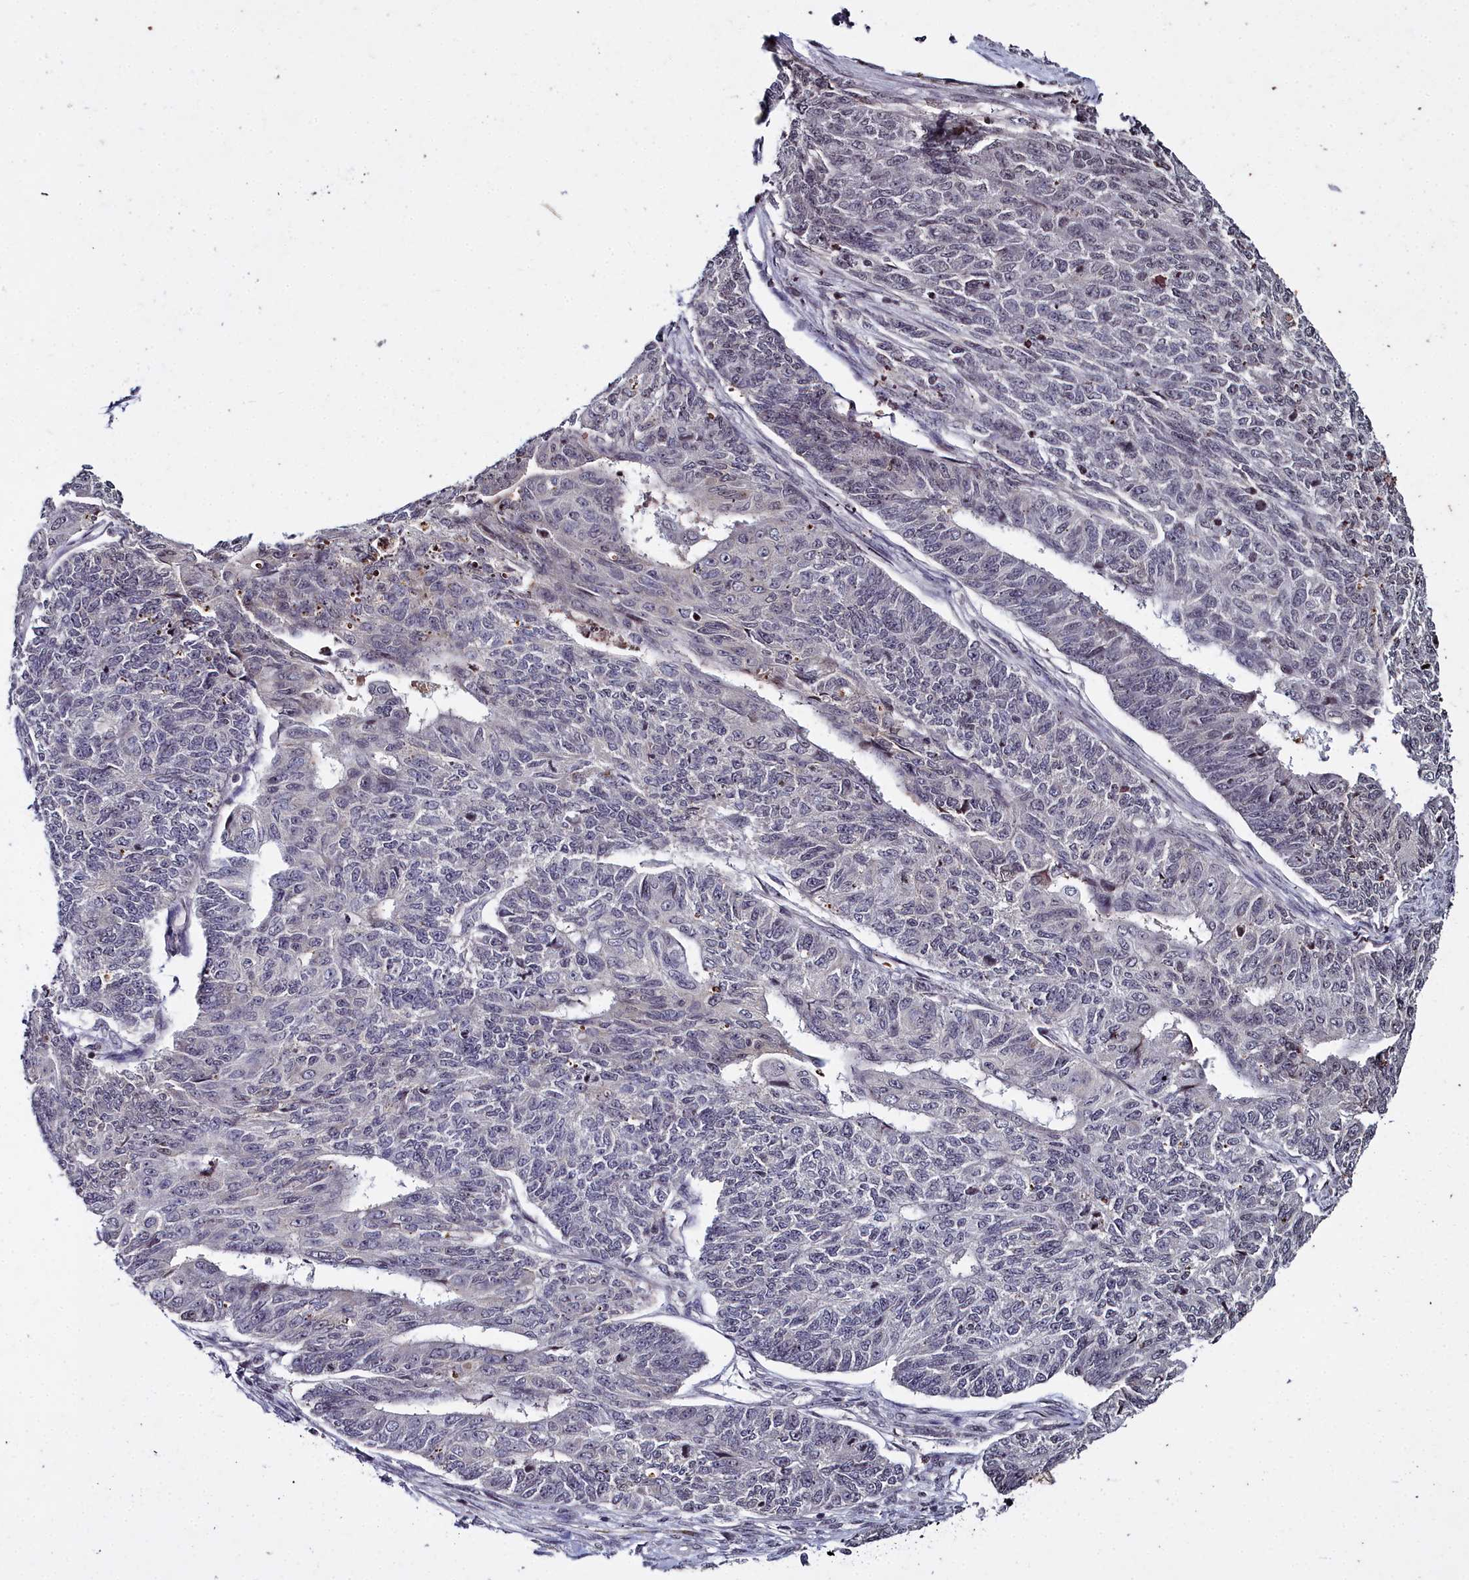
{"staining": {"intensity": "negative", "quantity": "none", "location": "none"}, "tissue": "endometrial cancer", "cell_type": "Tumor cells", "image_type": "cancer", "snomed": [{"axis": "morphology", "description": "Adenocarcinoma, NOS"}, {"axis": "topography", "description": "Endometrium"}], "caption": "Tumor cells are negative for brown protein staining in endometrial adenocarcinoma.", "gene": "FZD4", "patient": {"sex": "female", "age": 32}}